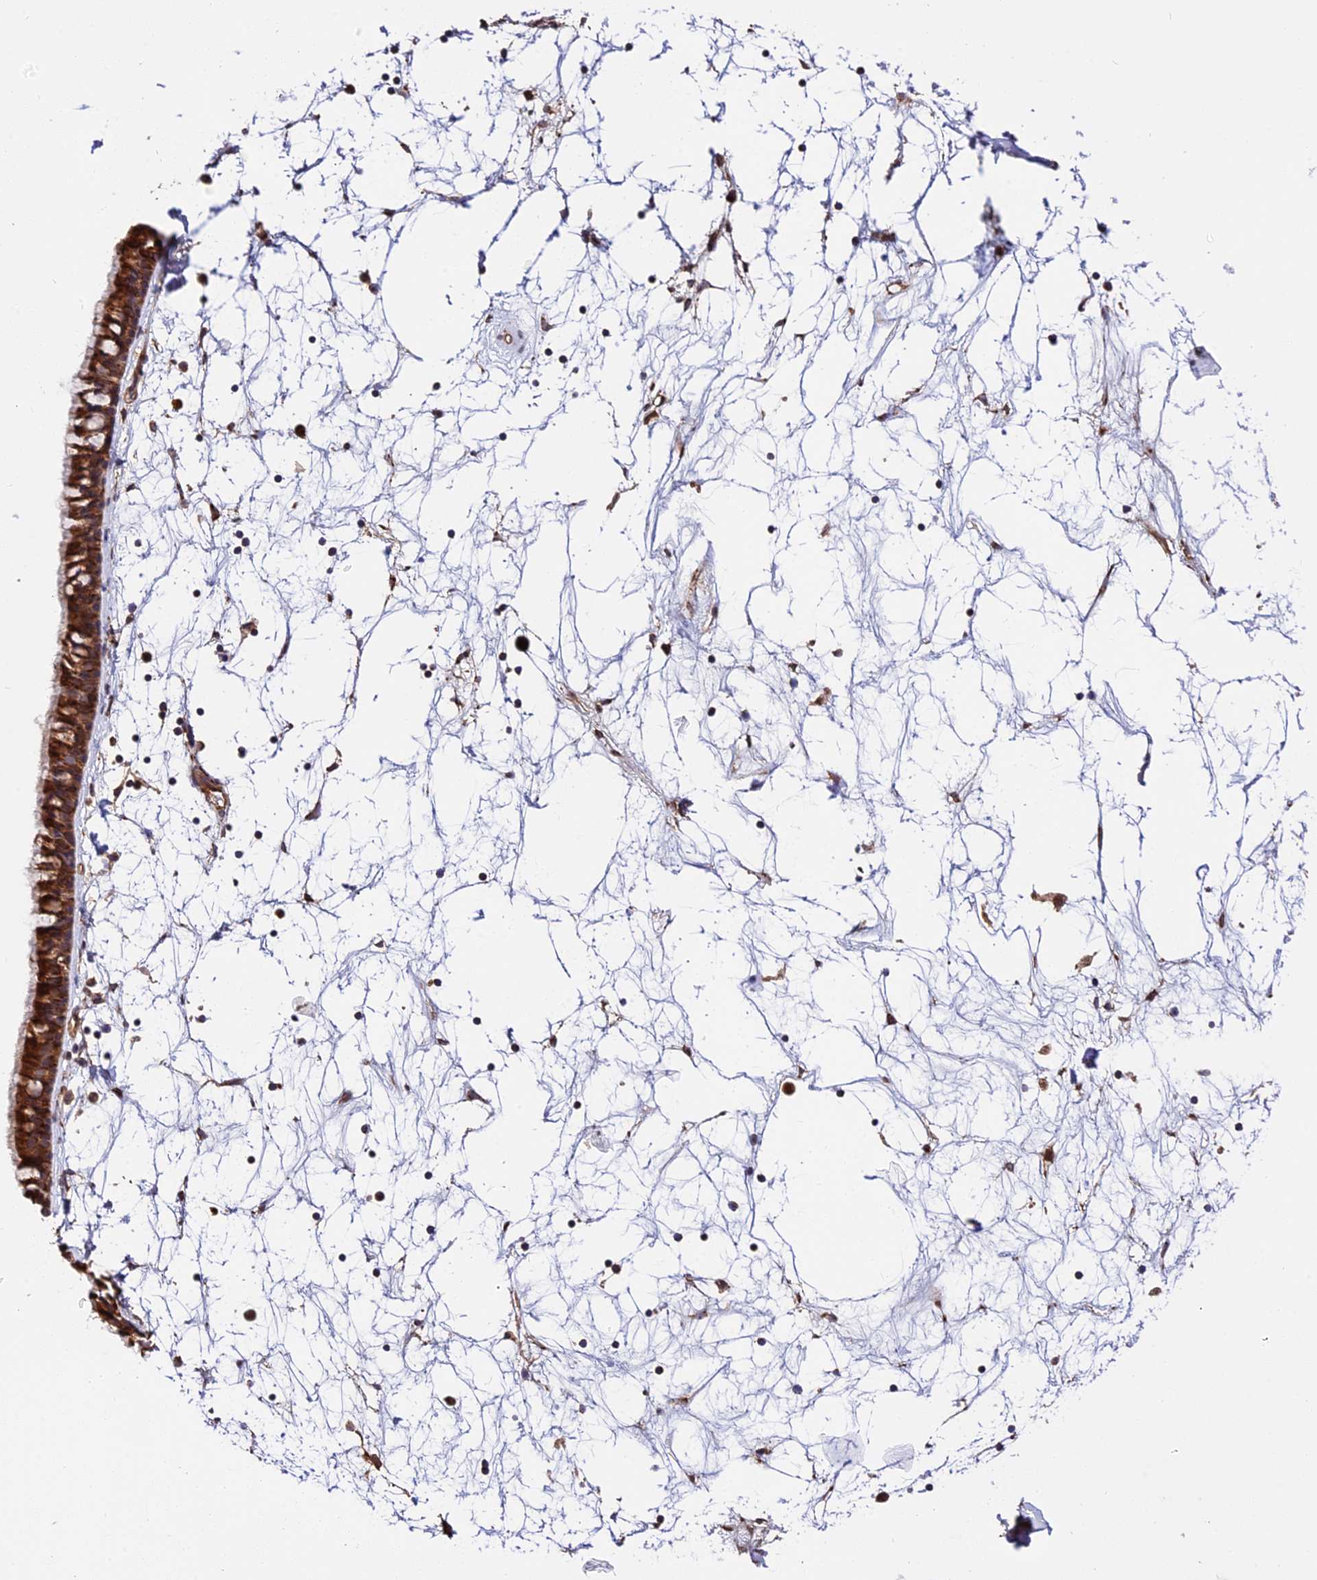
{"staining": {"intensity": "moderate", "quantity": ">75%", "location": "cytoplasmic/membranous"}, "tissue": "nasopharynx", "cell_type": "Respiratory epithelial cells", "image_type": "normal", "snomed": [{"axis": "morphology", "description": "Normal tissue, NOS"}, {"axis": "topography", "description": "Nasopharynx"}], "caption": "Brown immunohistochemical staining in unremarkable nasopharynx displays moderate cytoplasmic/membranous positivity in approximately >75% of respiratory epithelial cells. Immunohistochemistry stains the protein in brown and the nuclei are stained blue.", "gene": "HERPUD1", "patient": {"sex": "male", "age": 64}}